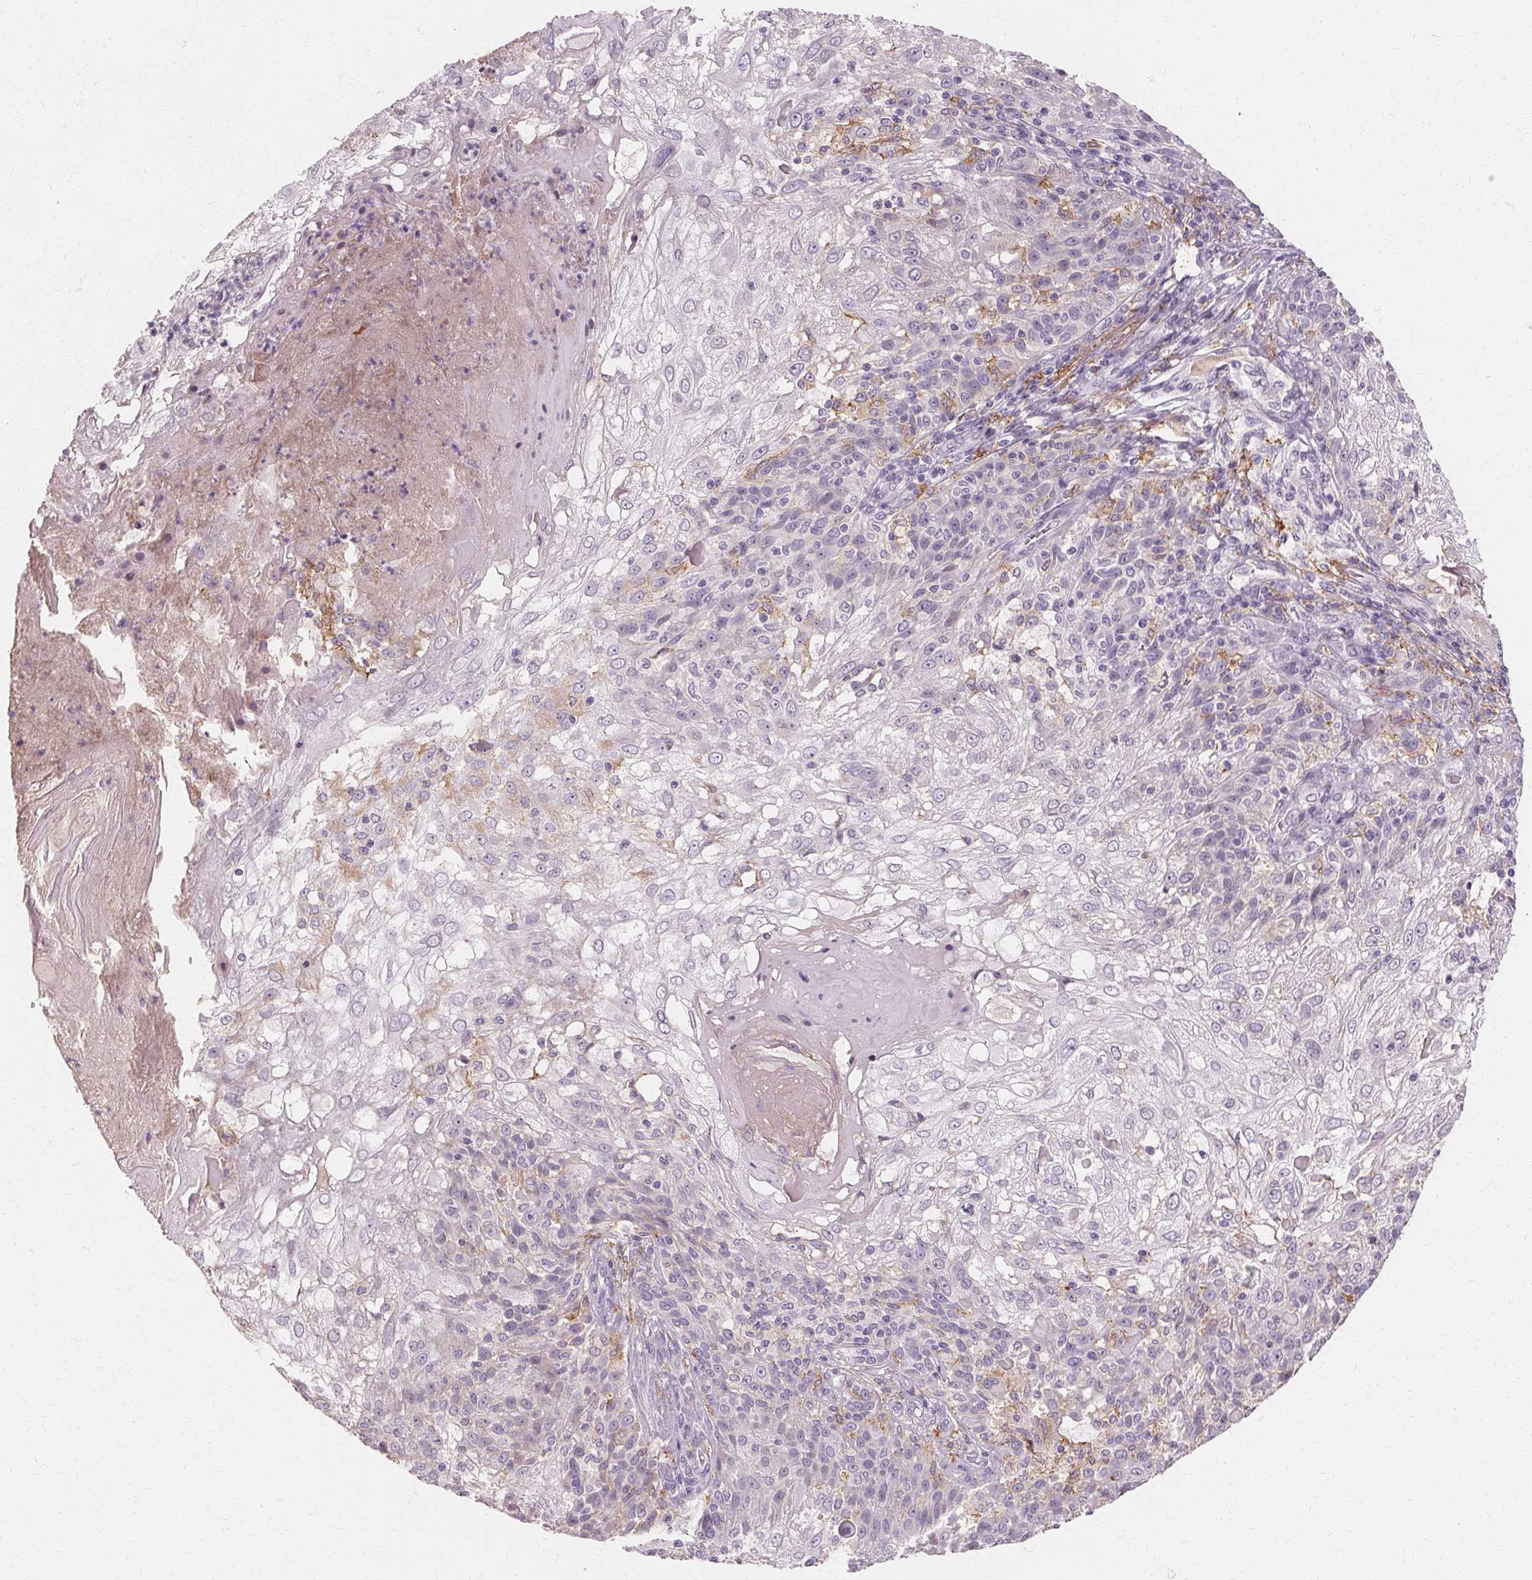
{"staining": {"intensity": "negative", "quantity": "none", "location": "none"}, "tissue": "skin cancer", "cell_type": "Tumor cells", "image_type": "cancer", "snomed": [{"axis": "morphology", "description": "Normal tissue, NOS"}, {"axis": "morphology", "description": "Squamous cell carcinoma, NOS"}, {"axis": "topography", "description": "Skin"}], "caption": "Tumor cells are negative for brown protein staining in skin cancer (squamous cell carcinoma).", "gene": "IFNGR1", "patient": {"sex": "female", "age": 83}}